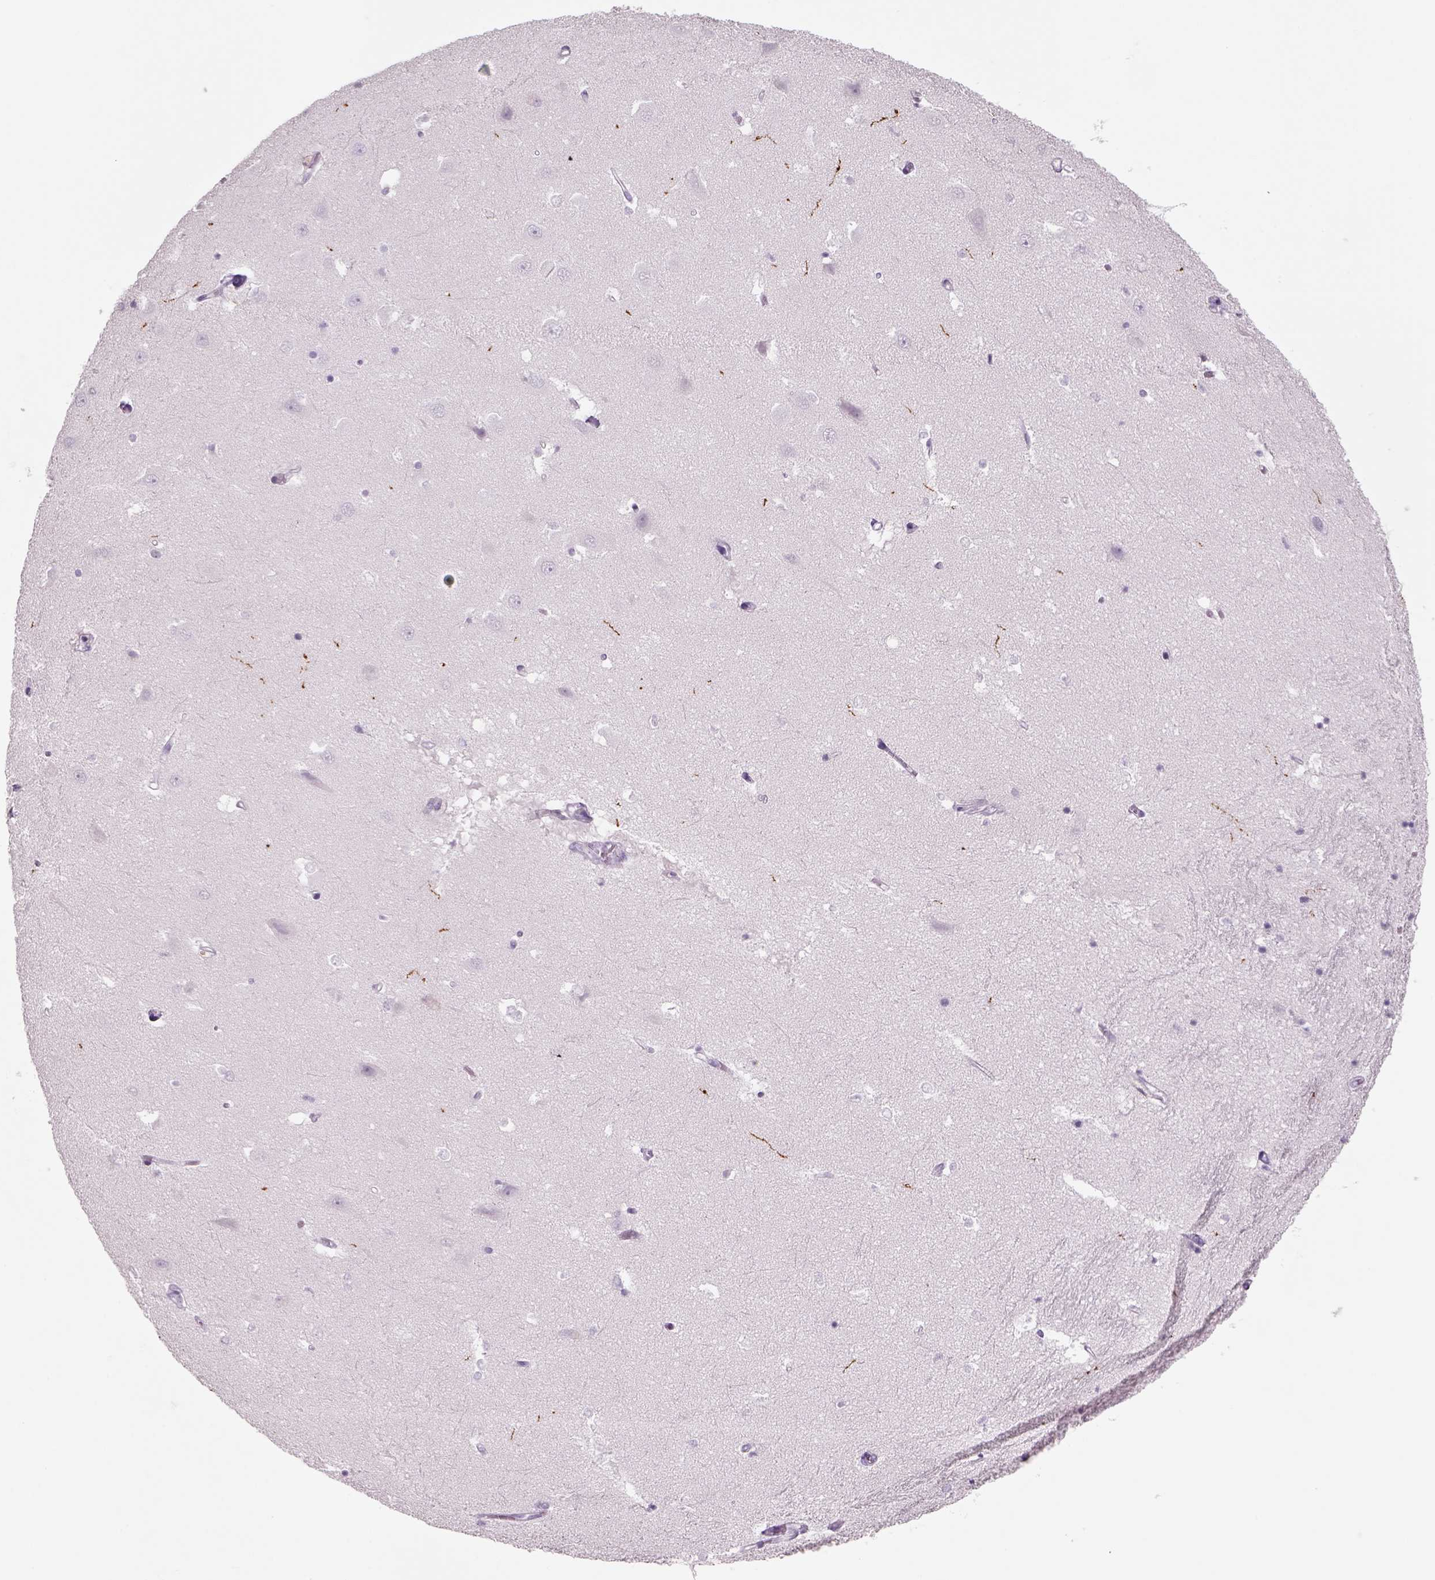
{"staining": {"intensity": "negative", "quantity": "none", "location": "none"}, "tissue": "hippocampus", "cell_type": "Glial cells", "image_type": "normal", "snomed": [{"axis": "morphology", "description": "Normal tissue, NOS"}, {"axis": "topography", "description": "Hippocampus"}], "caption": "Human hippocampus stained for a protein using immunohistochemistry (IHC) displays no staining in glial cells.", "gene": "SLC6A2", "patient": {"sex": "male", "age": 44}}